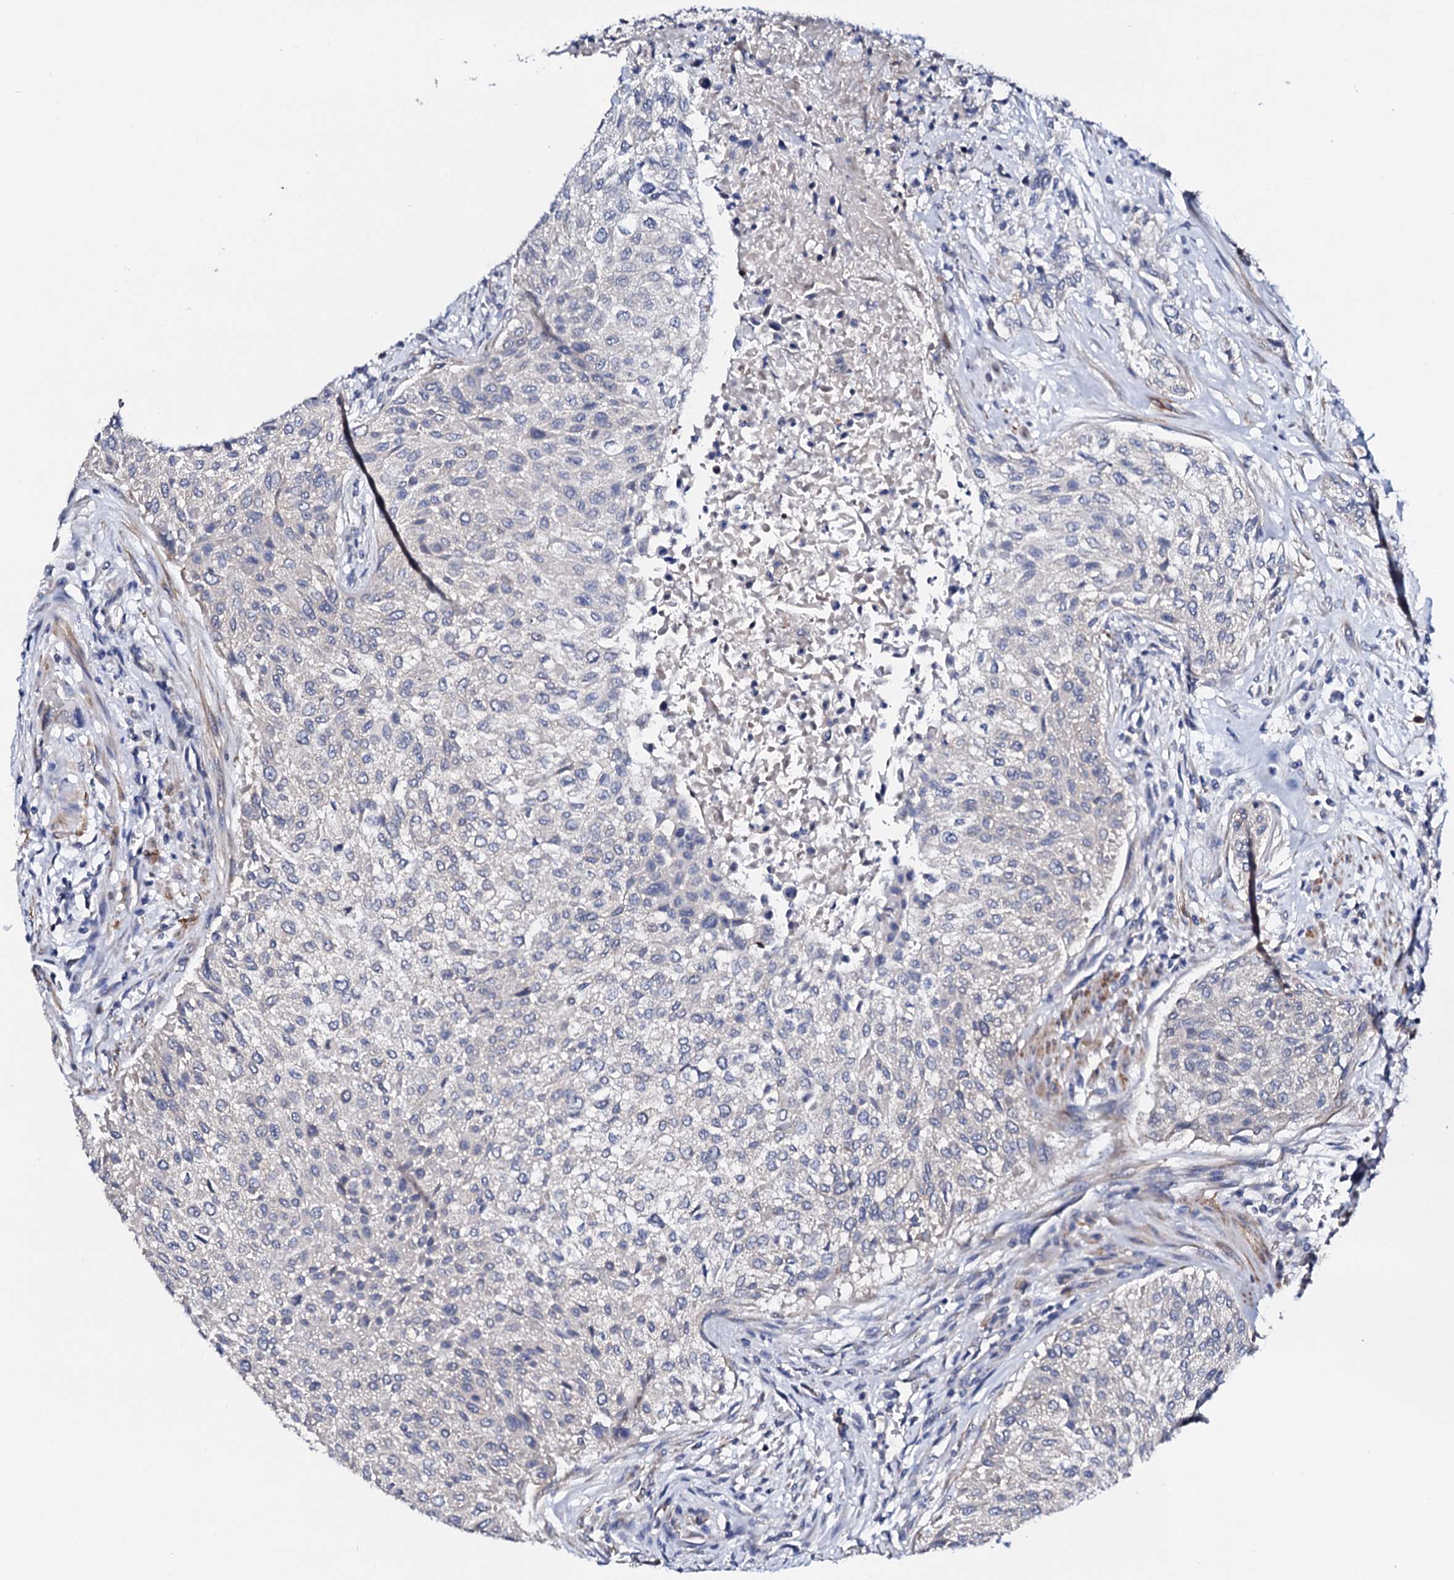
{"staining": {"intensity": "negative", "quantity": "none", "location": "none"}, "tissue": "urothelial cancer", "cell_type": "Tumor cells", "image_type": "cancer", "snomed": [{"axis": "morphology", "description": "Normal tissue, NOS"}, {"axis": "morphology", "description": "Urothelial carcinoma, NOS"}, {"axis": "topography", "description": "Urinary bladder"}, {"axis": "topography", "description": "Peripheral nerve tissue"}], "caption": "The histopathology image exhibits no staining of tumor cells in transitional cell carcinoma. Brightfield microscopy of immunohistochemistry (IHC) stained with DAB (brown) and hematoxylin (blue), captured at high magnification.", "gene": "NUP58", "patient": {"sex": "male", "age": 35}}